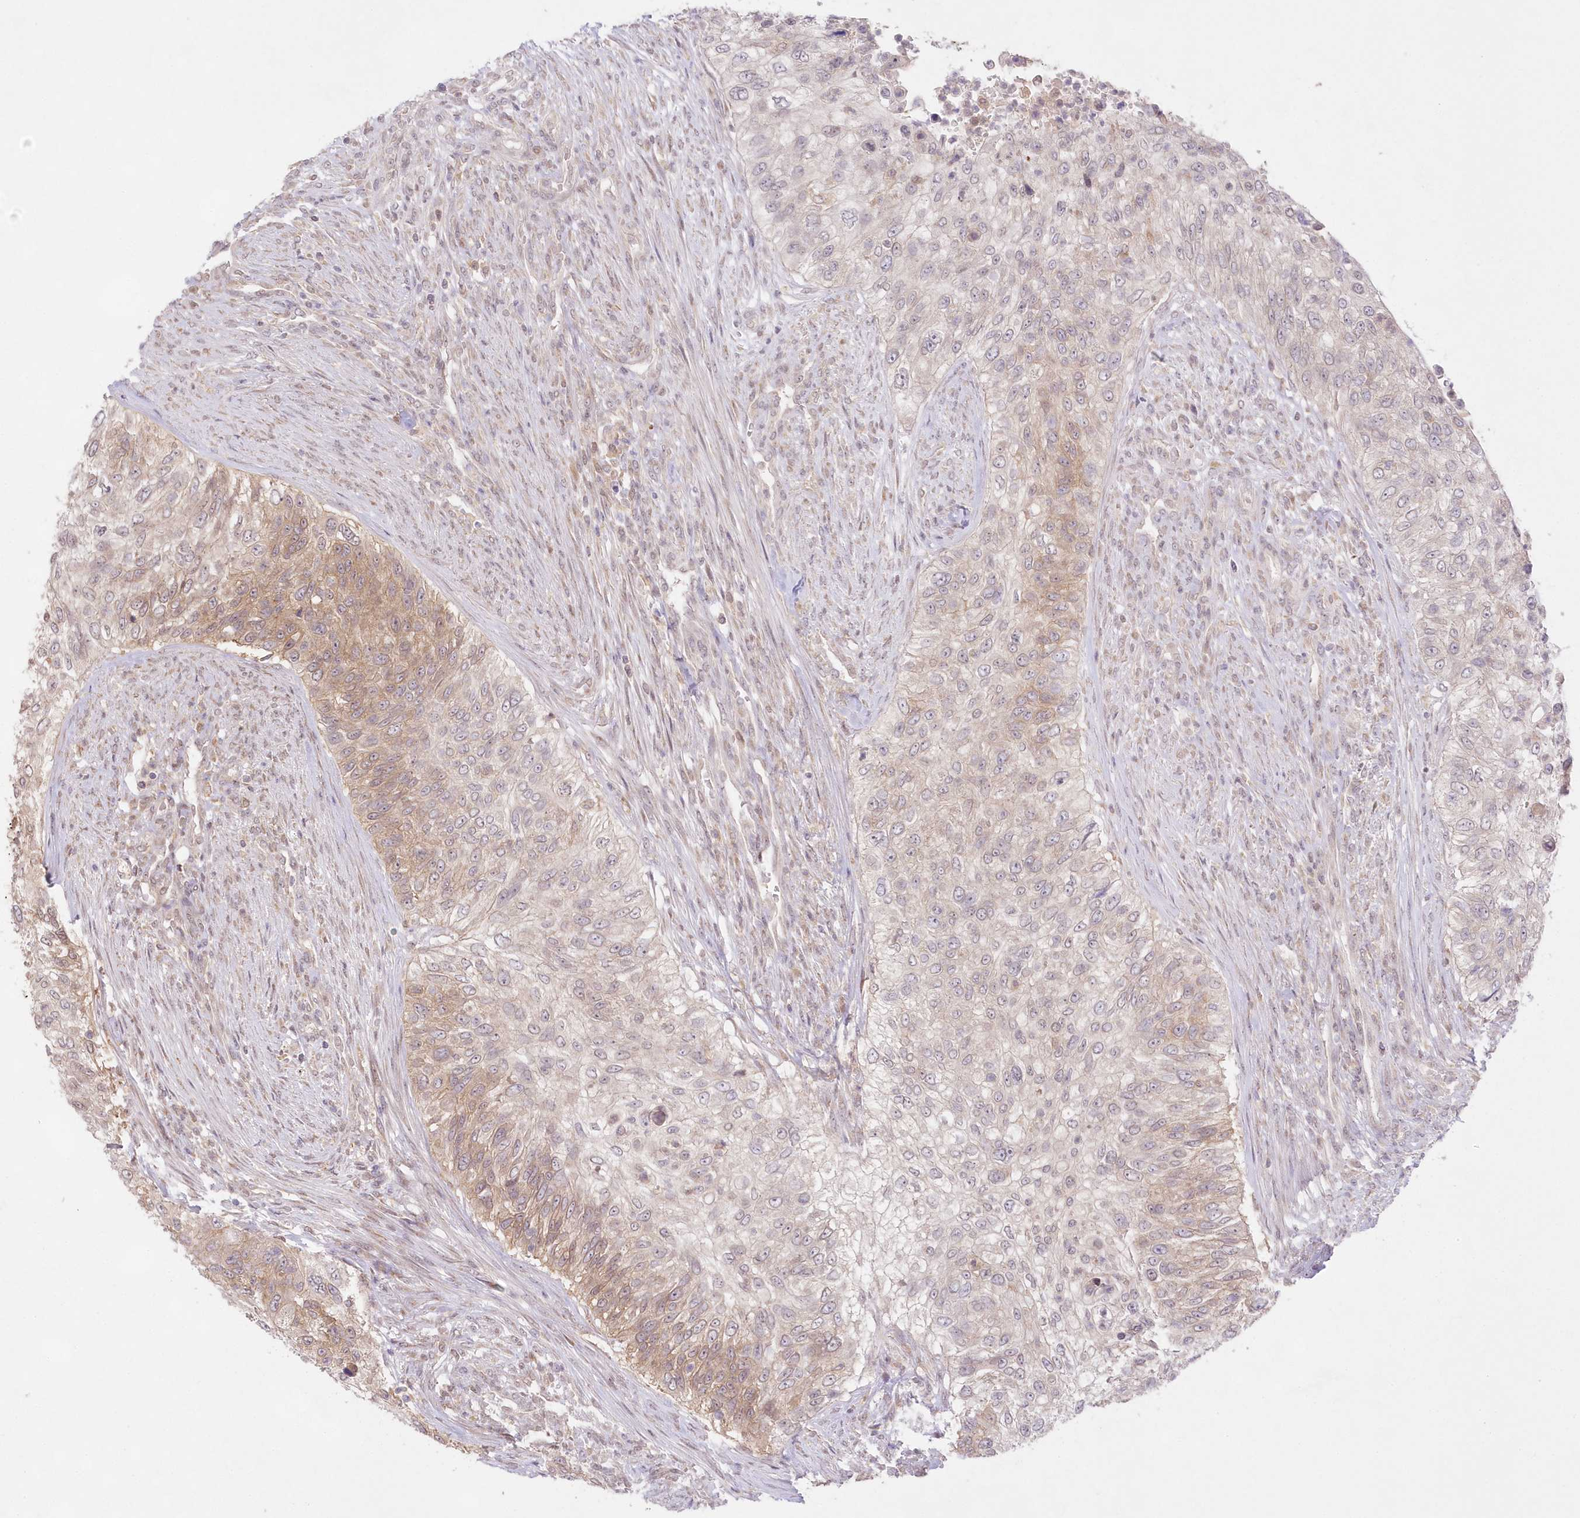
{"staining": {"intensity": "moderate", "quantity": "25%-75%", "location": "cytoplasmic/membranous"}, "tissue": "urothelial cancer", "cell_type": "Tumor cells", "image_type": "cancer", "snomed": [{"axis": "morphology", "description": "Urothelial carcinoma, High grade"}, {"axis": "topography", "description": "Urinary bladder"}], "caption": "A brown stain labels moderate cytoplasmic/membranous positivity of a protein in human urothelial cancer tumor cells. The staining was performed using DAB to visualize the protein expression in brown, while the nuclei were stained in blue with hematoxylin (Magnification: 20x).", "gene": "RNPEP", "patient": {"sex": "female", "age": 60}}